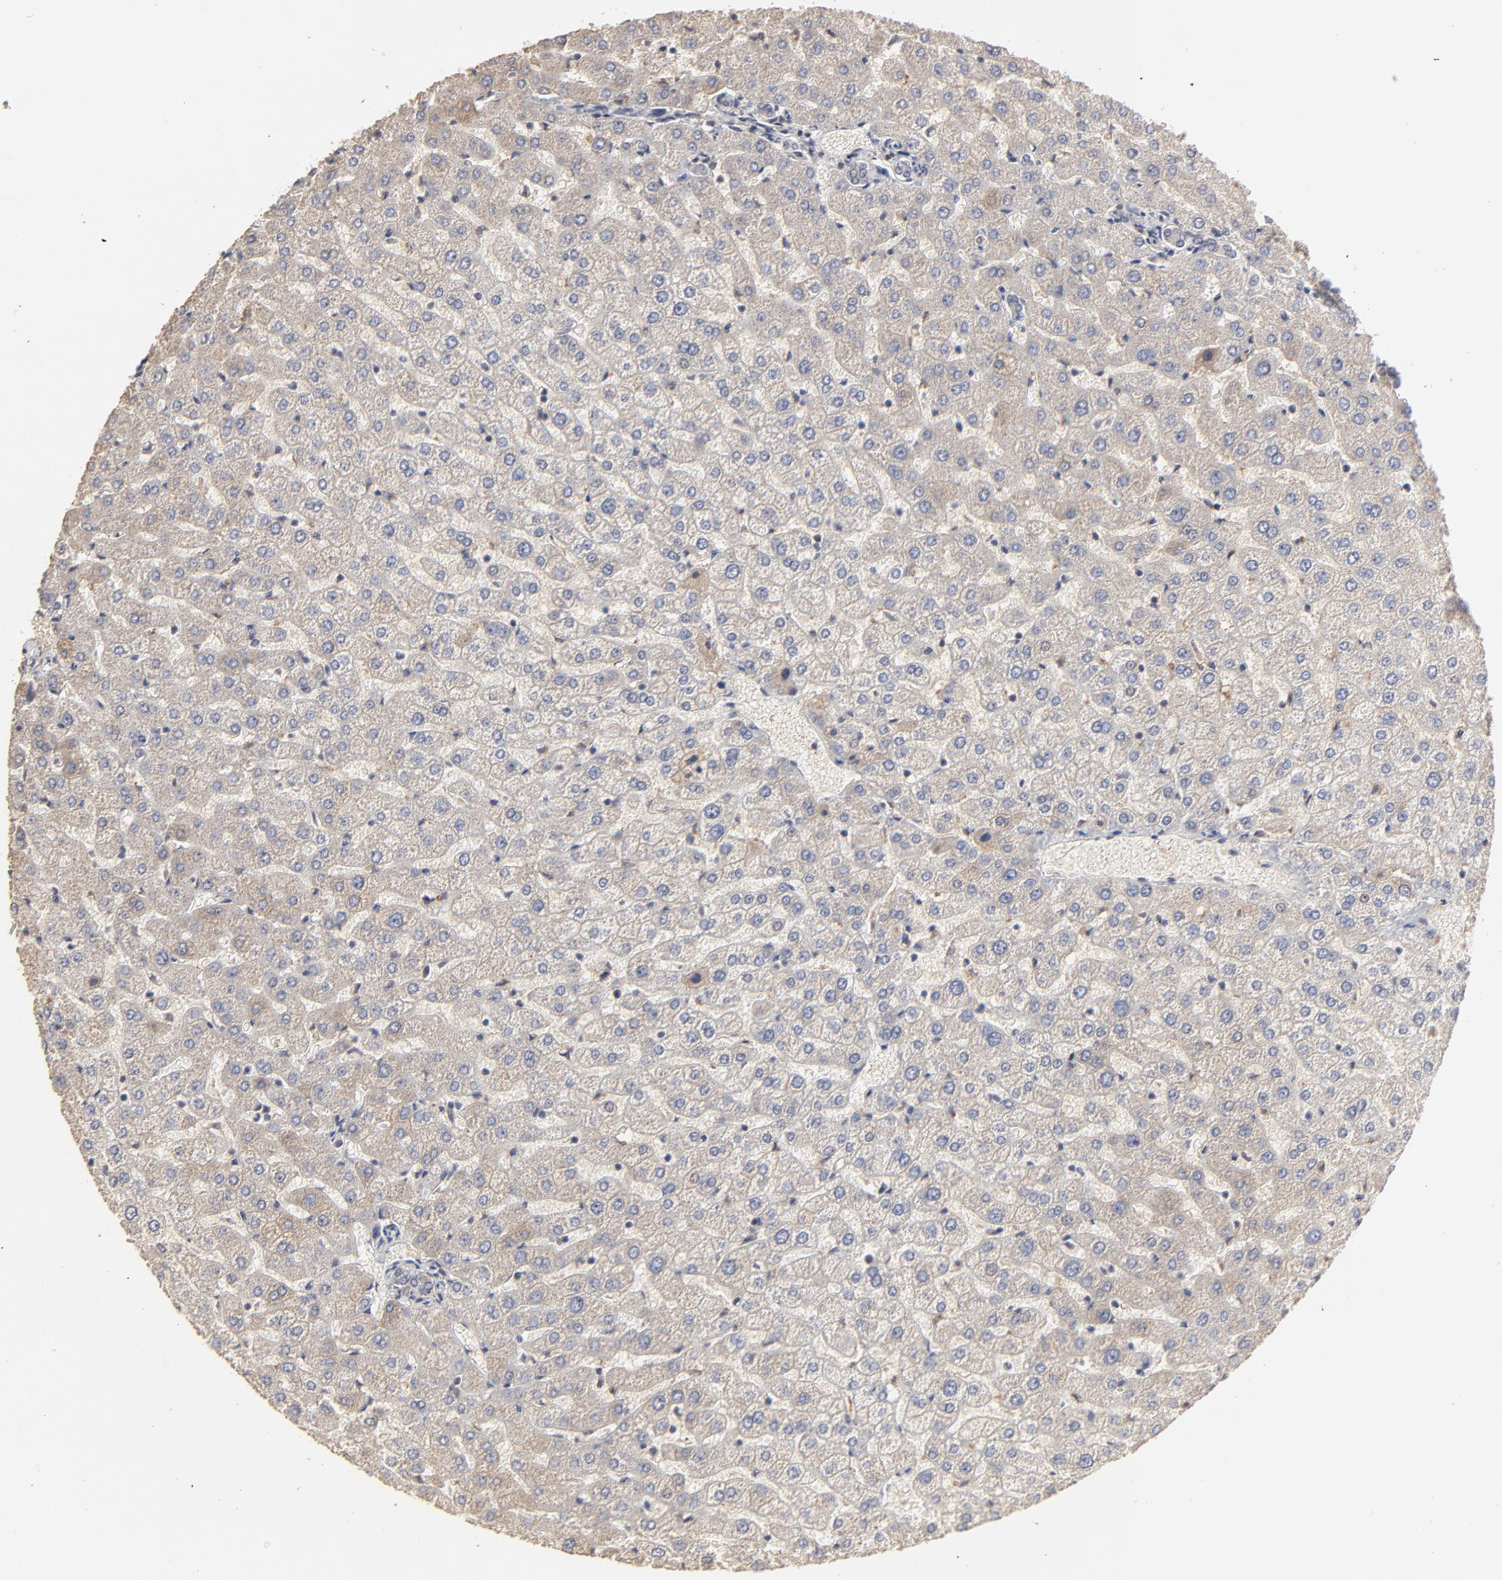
{"staining": {"intensity": "negative", "quantity": "none", "location": "none"}, "tissue": "liver", "cell_type": "Cholangiocytes", "image_type": "normal", "snomed": [{"axis": "morphology", "description": "Normal tissue, NOS"}, {"axis": "morphology", "description": "Fibrosis, NOS"}, {"axis": "topography", "description": "Liver"}], "caption": "This is an immunohistochemistry photomicrograph of benign liver. There is no positivity in cholangiocytes.", "gene": "VPREB3", "patient": {"sex": "female", "age": 29}}